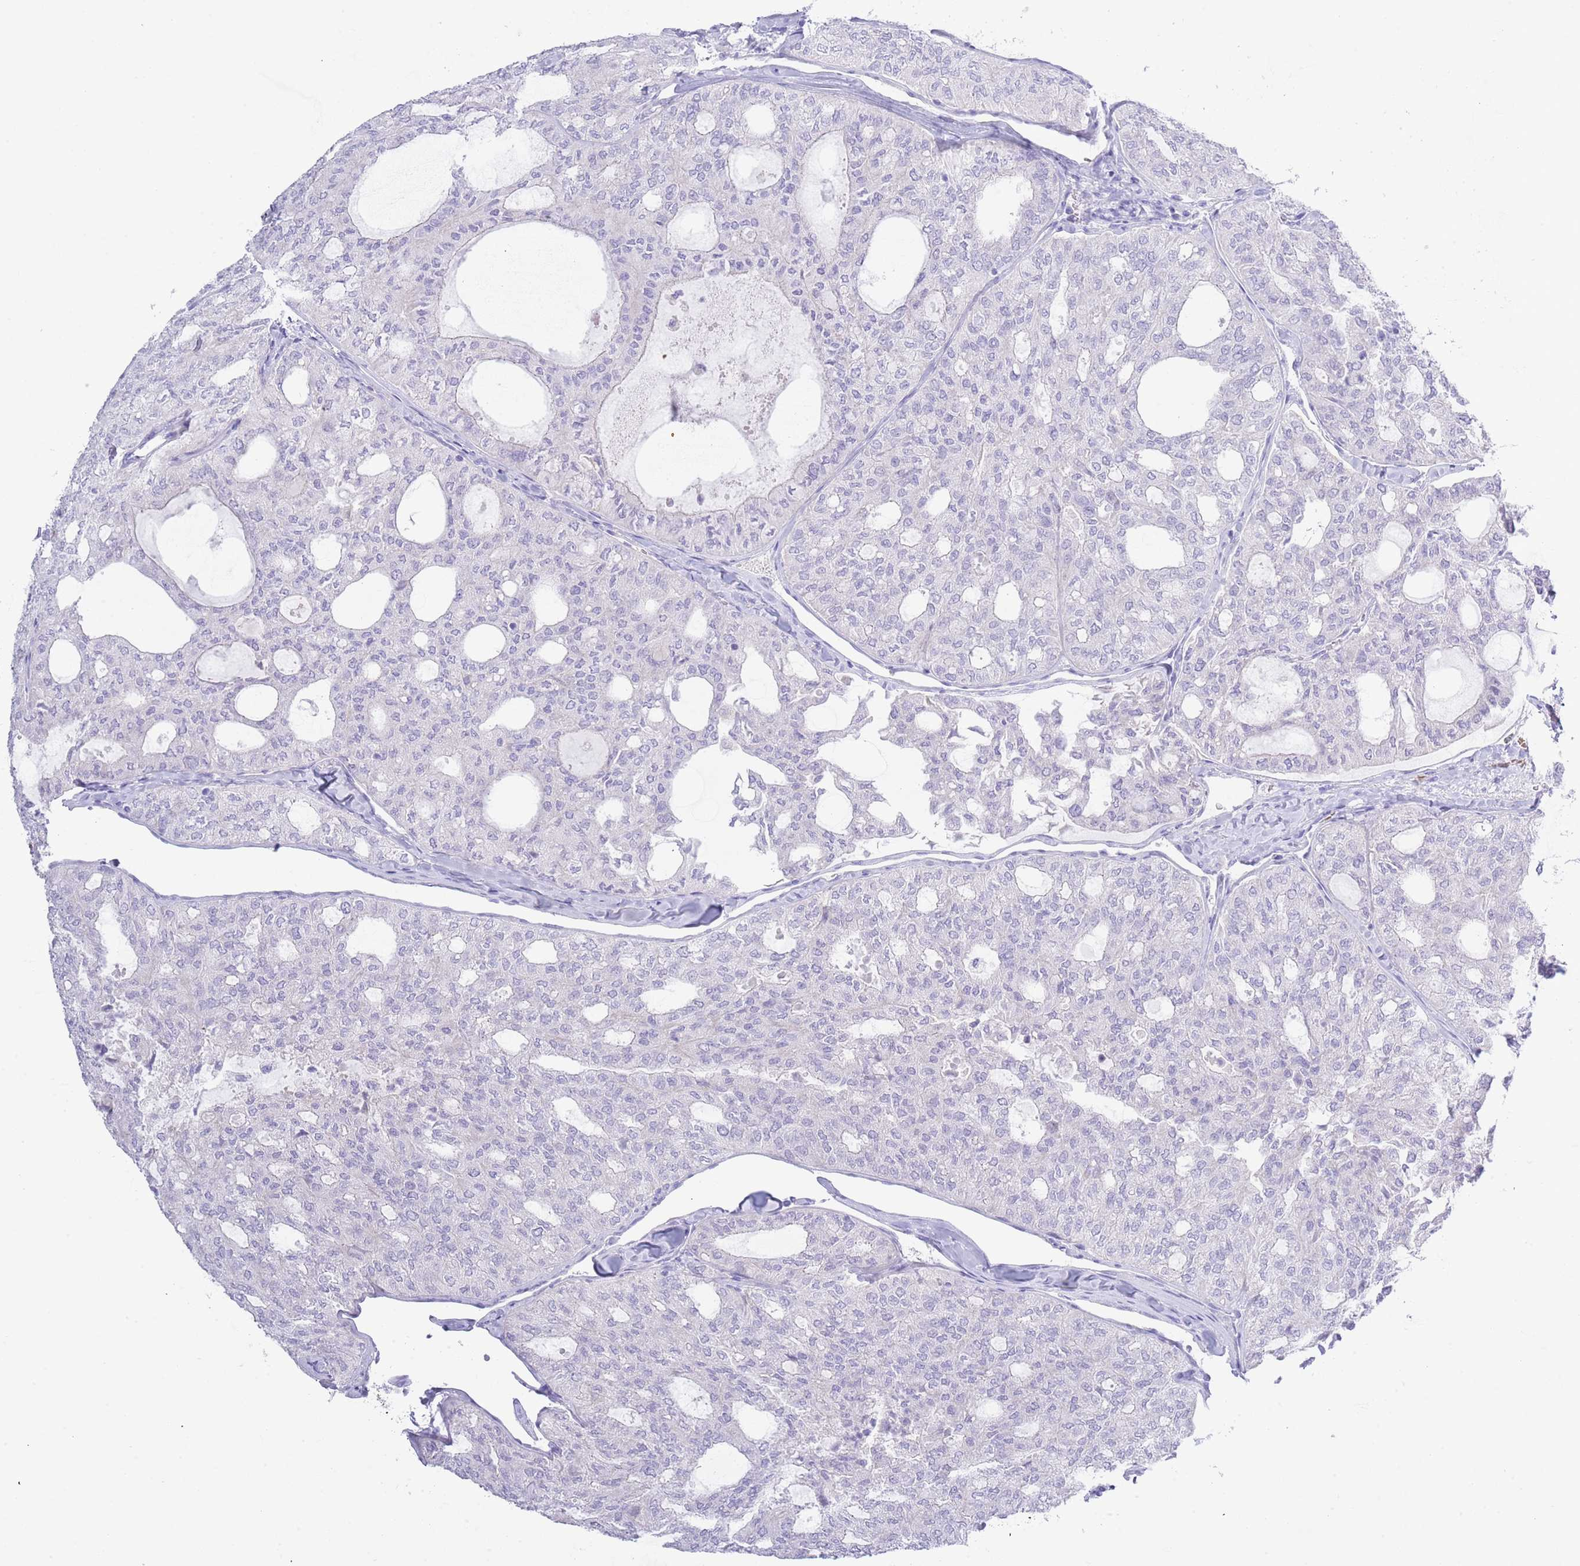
{"staining": {"intensity": "negative", "quantity": "none", "location": "none"}, "tissue": "thyroid cancer", "cell_type": "Tumor cells", "image_type": "cancer", "snomed": [{"axis": "morphology", "description": "Follicular adenoma carcinoma, NOS"}, {"axis": "topography", "description": "Thyroid gland"}], "caption": "The micrograph shows no significant staining in tumor cells of thyroid follicular adenoma carcinoma.", "gene": "ACR", "patient": {"sex": "male", "age": 75}}